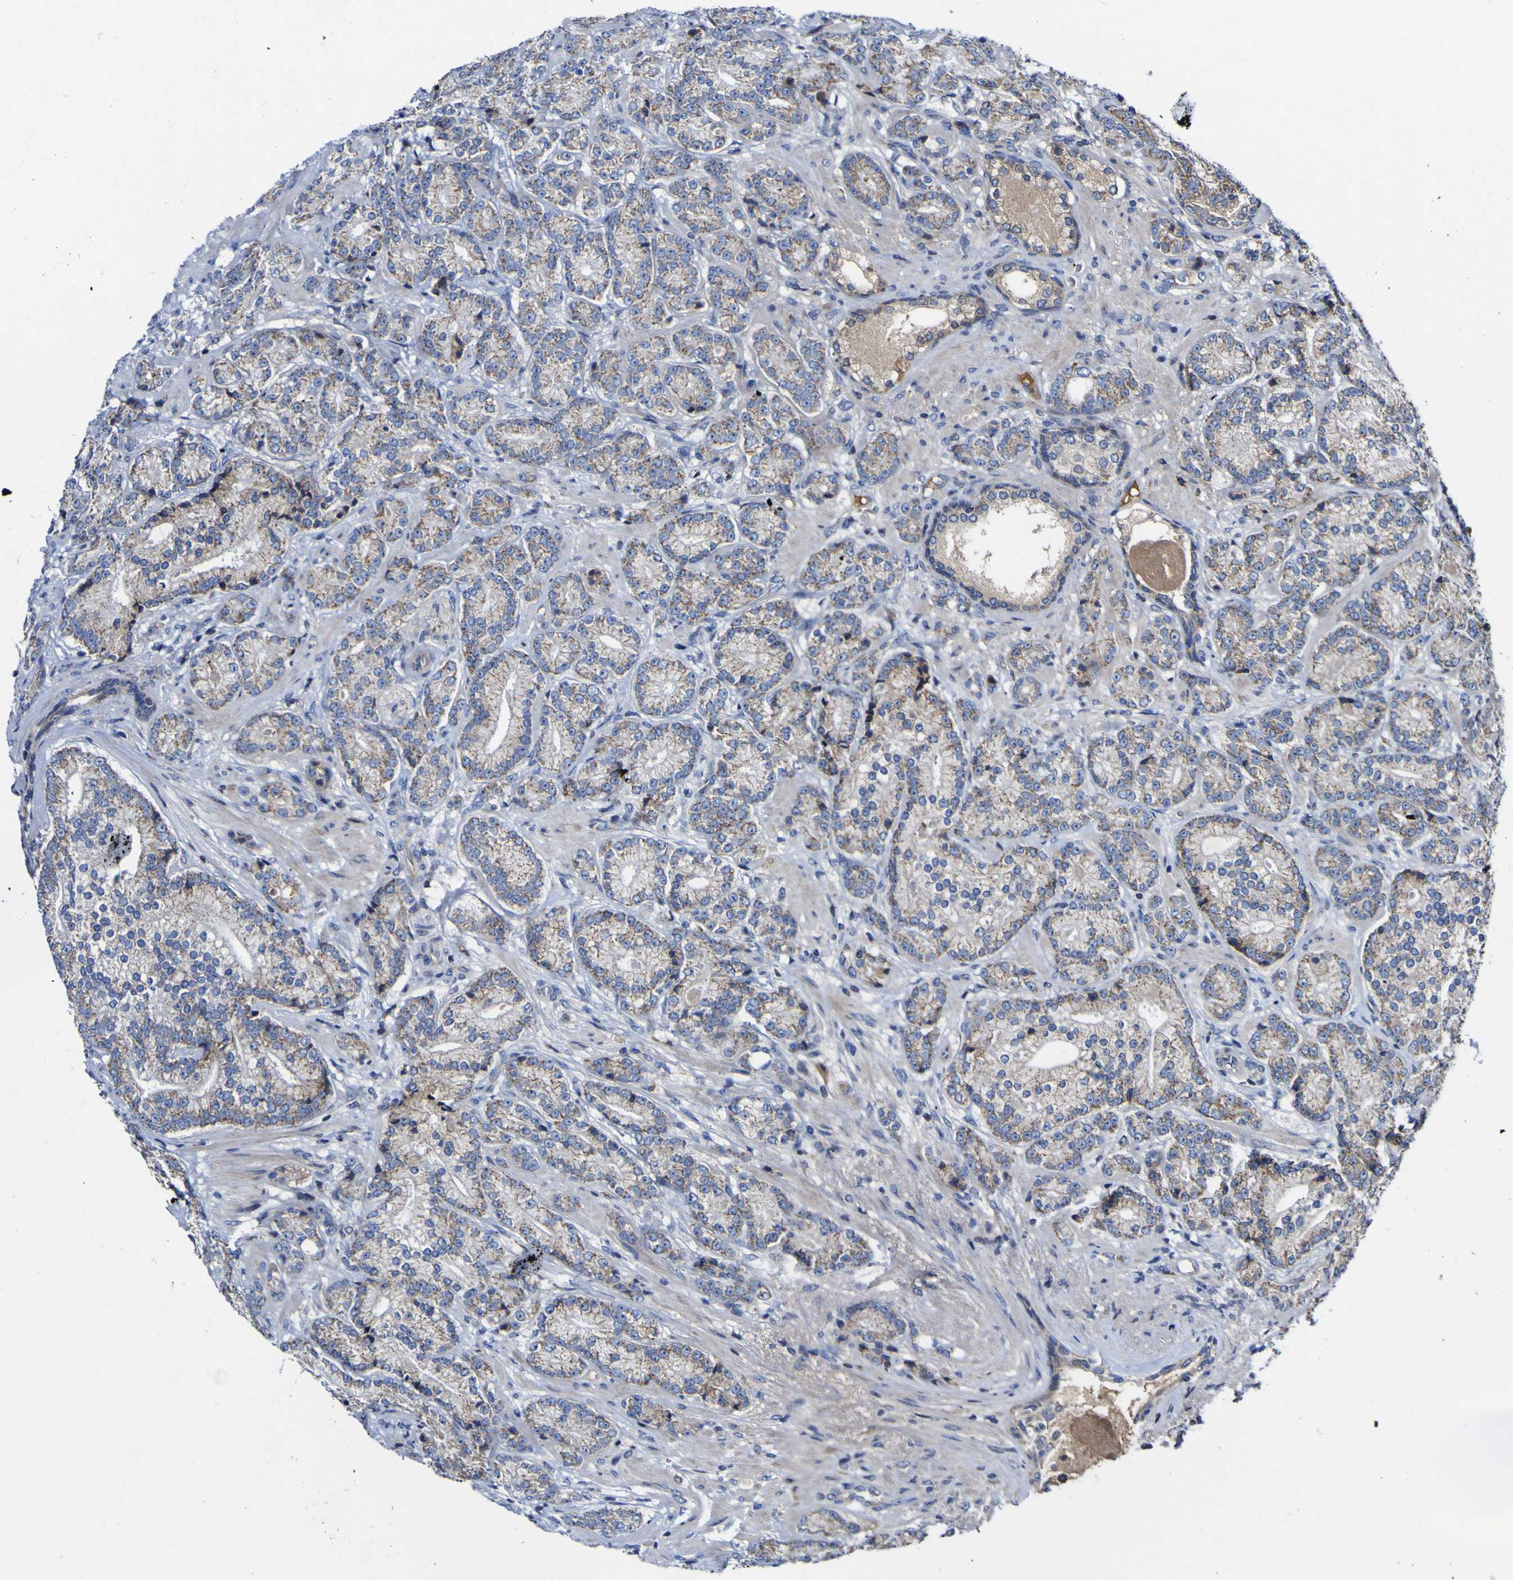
{"staining": {"intensity": "weak", "quantity": "25%-75%", "location": "cytoplasmic/membranous"}, "tissue": "prostate cancer", "cell_type": "Tumor cells", "image_type": "cancer", "snomed": [{"axis": "morphology", "description": "Adenocarcinoma, High grade"}, {"axis": "topography", "description": "Prostate"}], "caption": "Weak cytoplasmic/membranous positivity is present in about 25%-75% of tumor cells in prostate cancer.", "gene": "CCDC90B", "patient": {"sex": "male", "age": 61}}